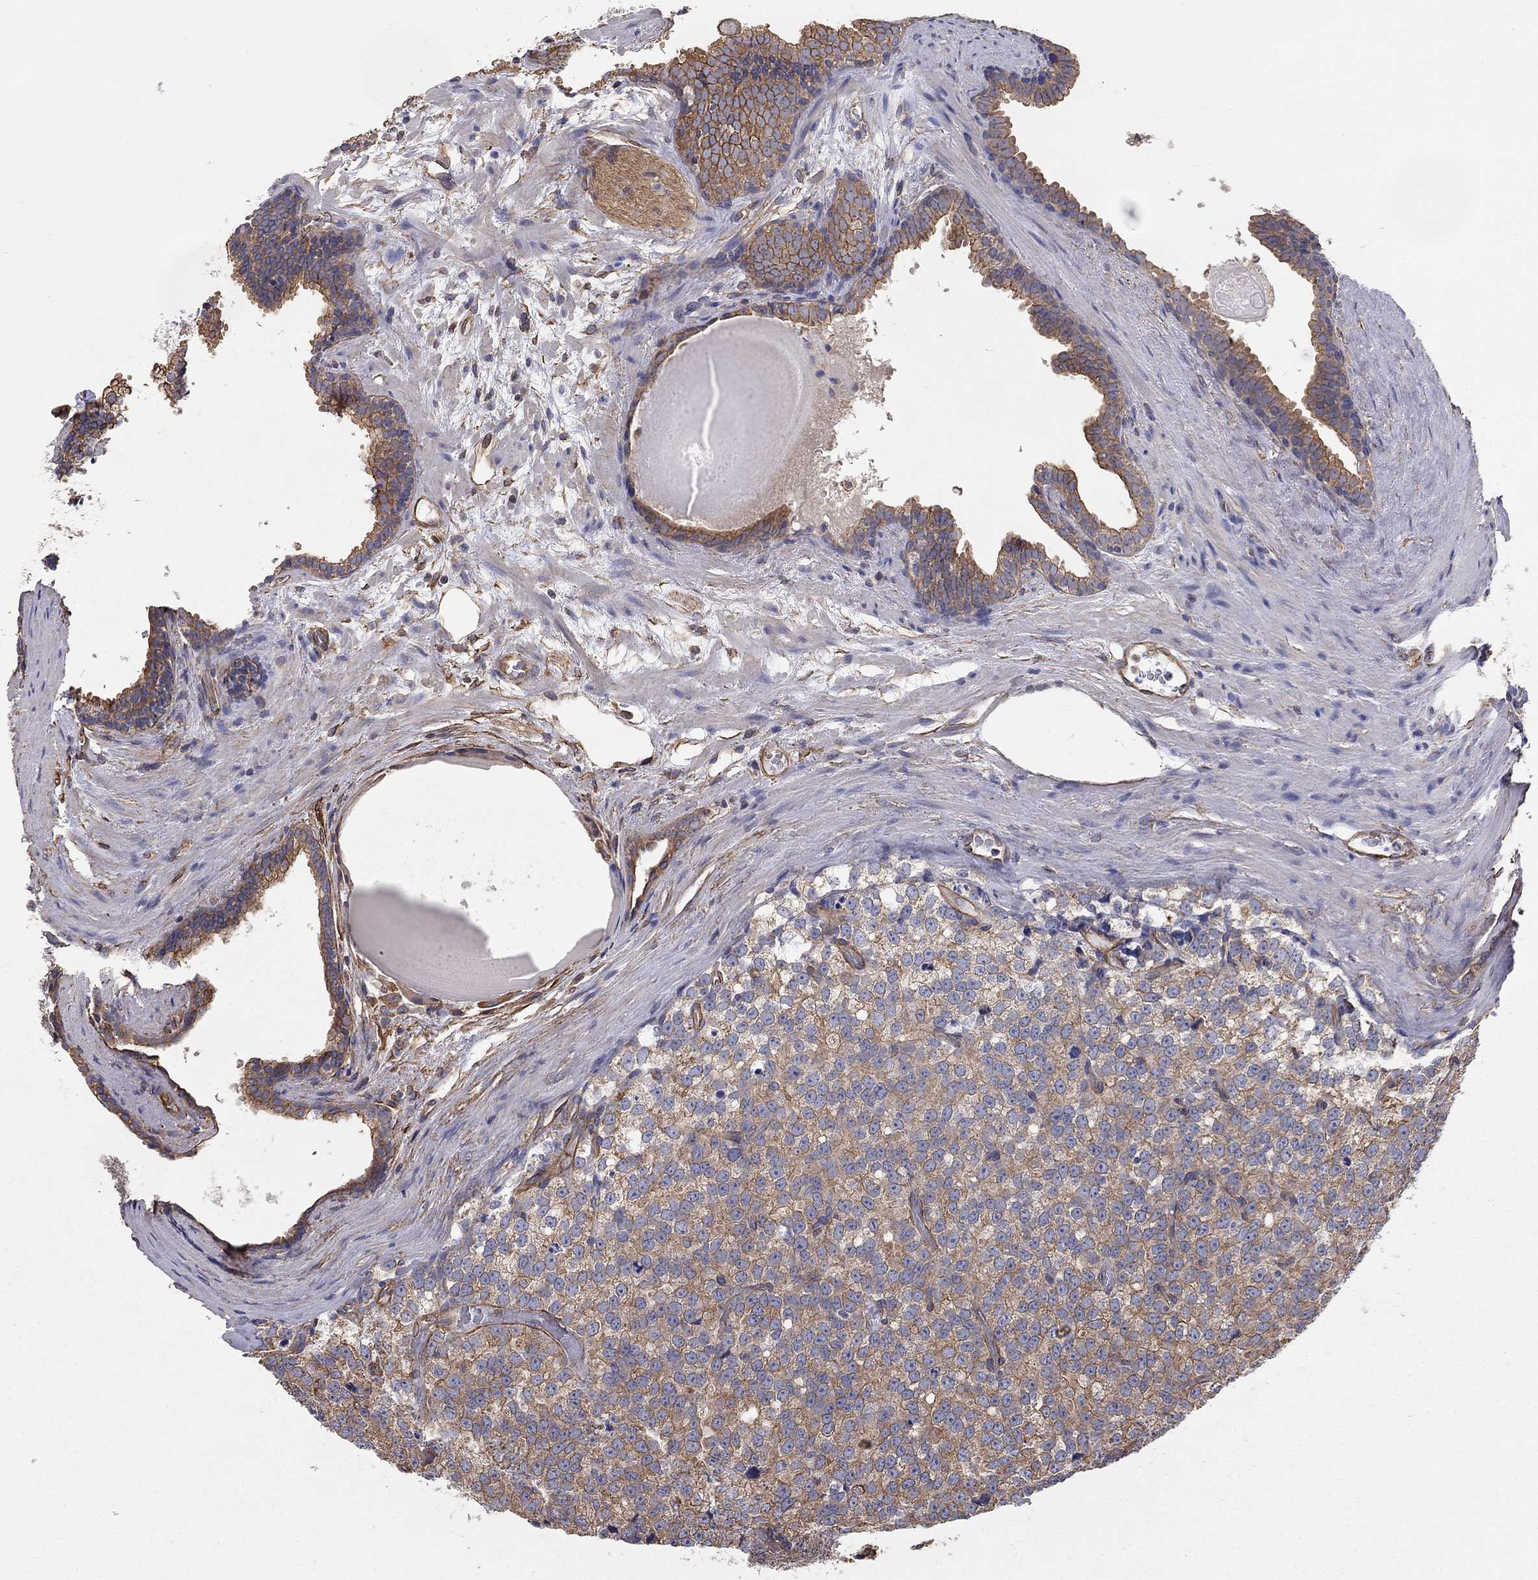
{"staining": {"intensity": "strong", "quantity": "25%-75%", "location": "cytoplasmic/membranous"}, "tissue": "prostate cancer", "cell_type": "Tumor cells", "image_type": "cancer", "snomed": [{"axis": "morphology", "description": "Adenocarcinoma, High grade"}, {"axis": "topography", "description": "Prostate and seminal vesicle, NOS"}], "caption": "A micrograph showing strong cytoplasmic/membranous positivity in about 25%-75% of tumor cells in adenocarcinoma (high-grade) (prostate), as visualized by brown immunohistochemical staining.", "gene": "BICDL2", "patient": {"sex": "male", "age": 62}}